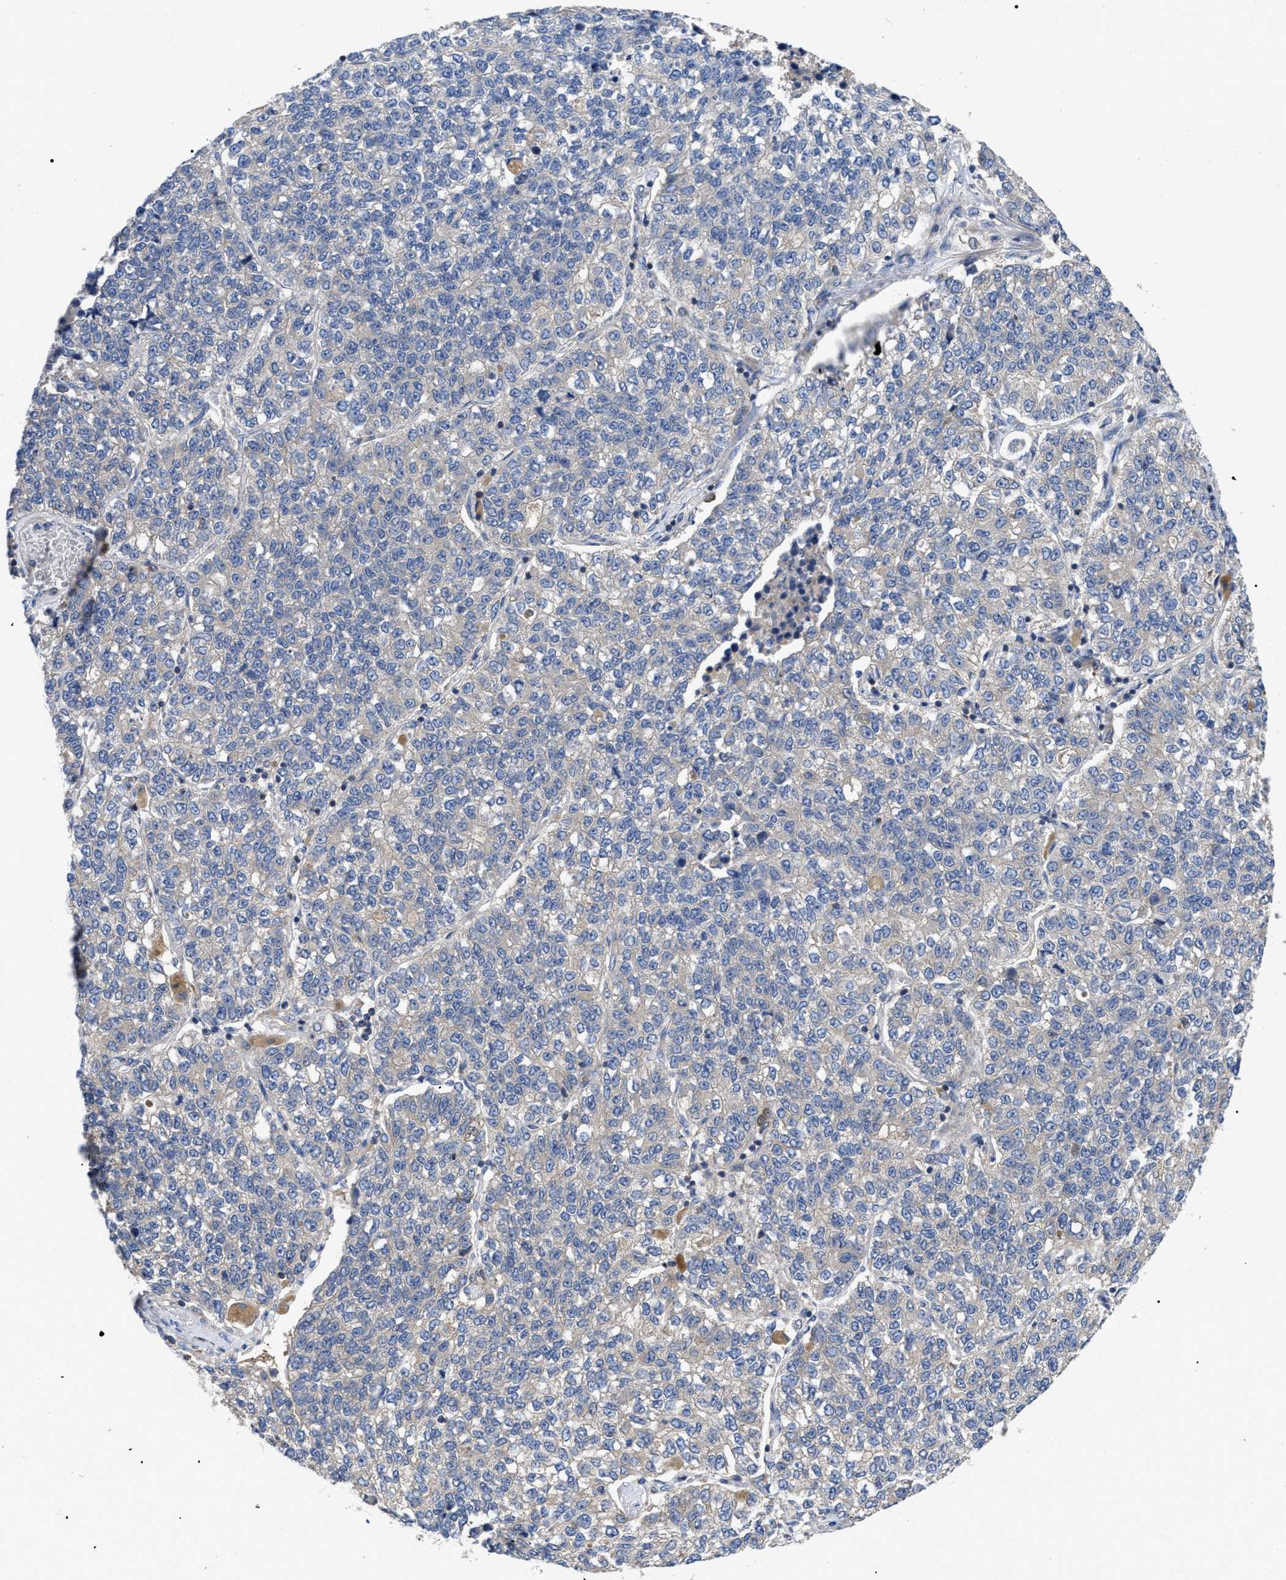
{"staining": {"intensity": "negative", "quantity": "none", "location": "none"}, "tissue": "lung cancer", "cell_type": "Tumor cells", "image_type": "cancer", "snomed": [{"axis": "morphology", "description": "Adenocarcinoma, NOS"}, {"axis": "topography", "description": "Lung"}], "caption": "This image is of lung cancer (adenocarcinoma) stained with IHC to label a protein in brown with the nuclei are counter-stained blue. There is no positivity in tumor cells.", "gene": "RAP1GDS1", "patient": {"sex": "male", "age": 49}}